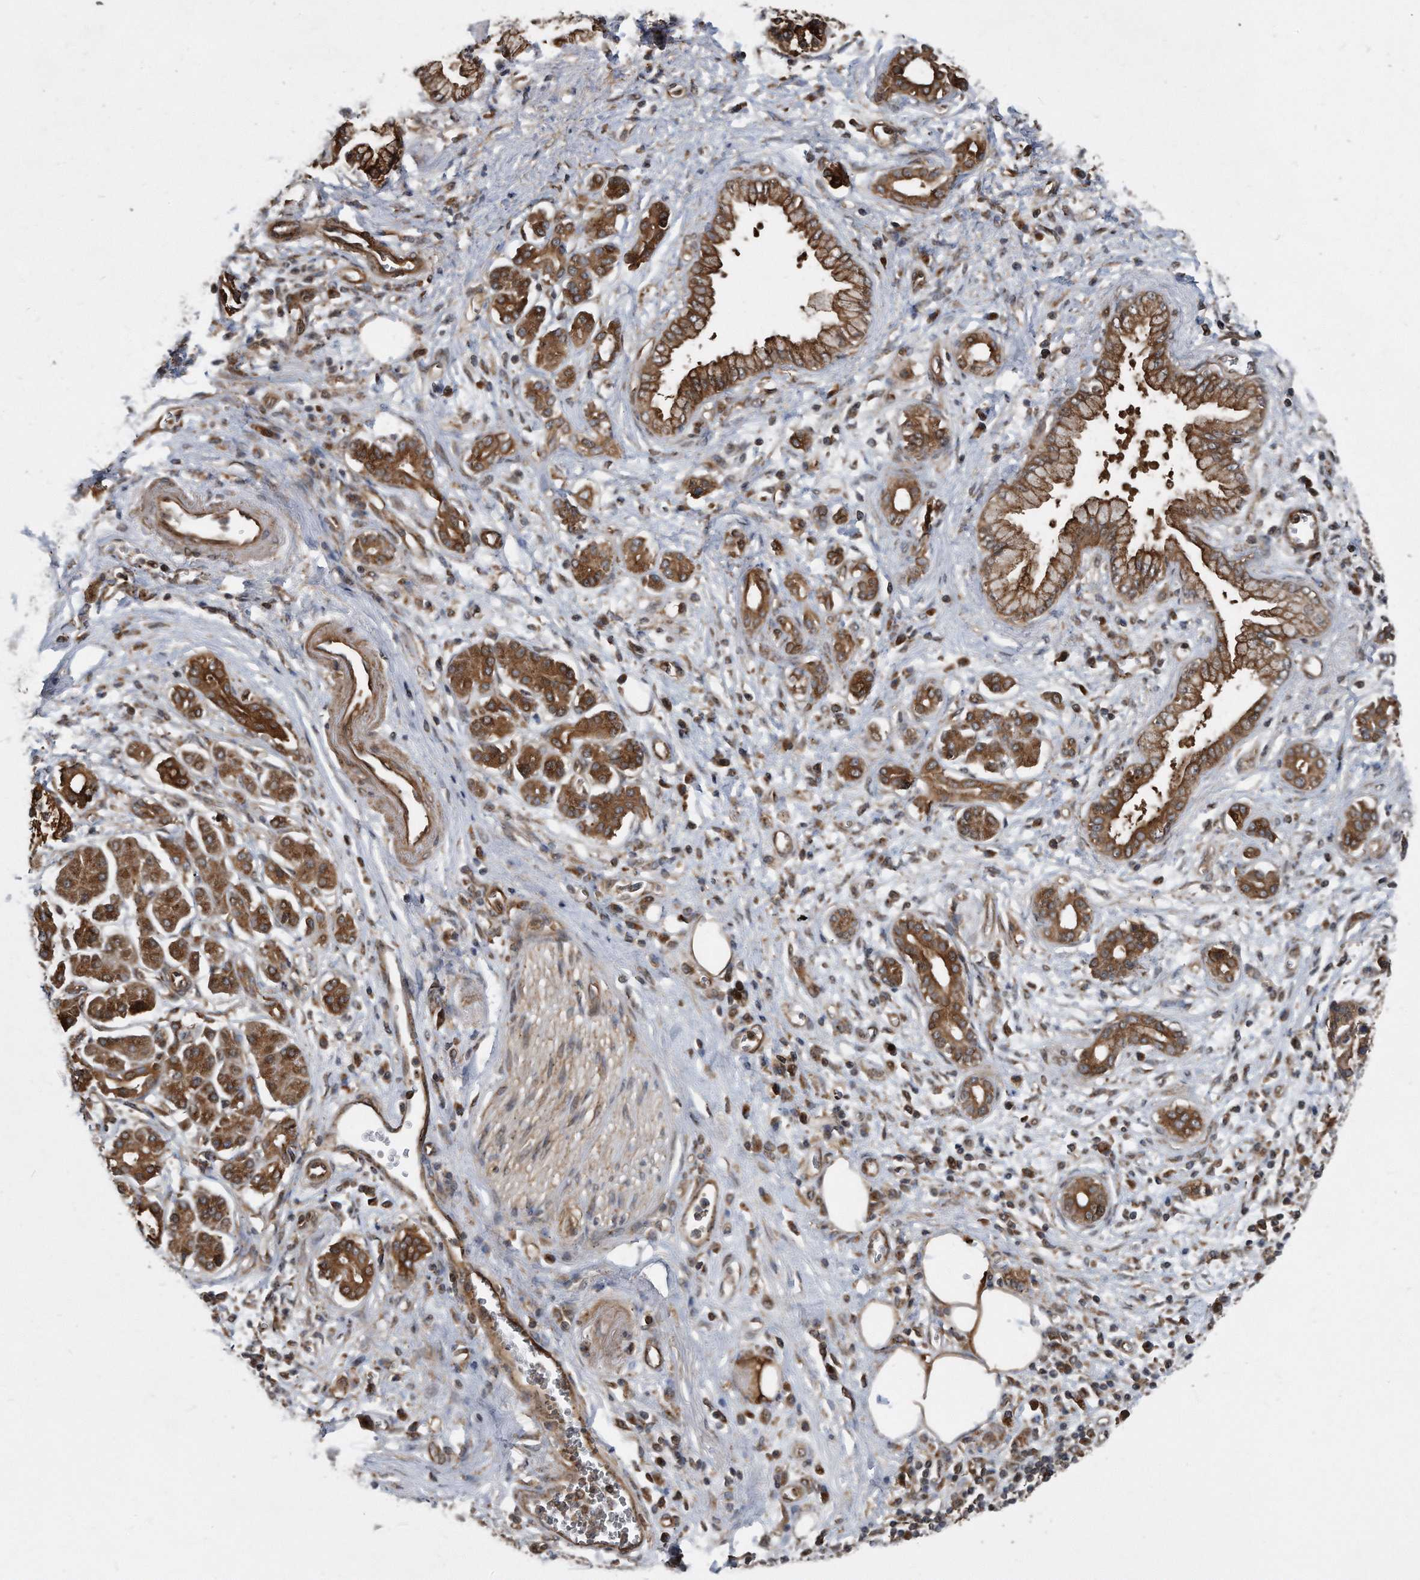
{"staining": {"intensity": "moderate", "quantity": ">75%", "location": "cytoplasmic/membranous"}, "tissue": "pancreatic cancer", "cell_type": "Tumor cells", "image_type": "cancer", "snomed": [{"axis": "morphology", "description": "Adenocarcinoma, NOS"}, {"axis": "topography", "description": "Pancreas"}], "caption": "Immunohistochemical staining of pancreatic cancer (adenocarcinoma) displays medium levels of moderate cytoplasmic/membranous protein staining in about >75% of tumor cells. (Brightfield microscopy of DAB IHC at high magnification).", "gene": "FAM136A", "patient": {"sex": "male", "age": 78}}